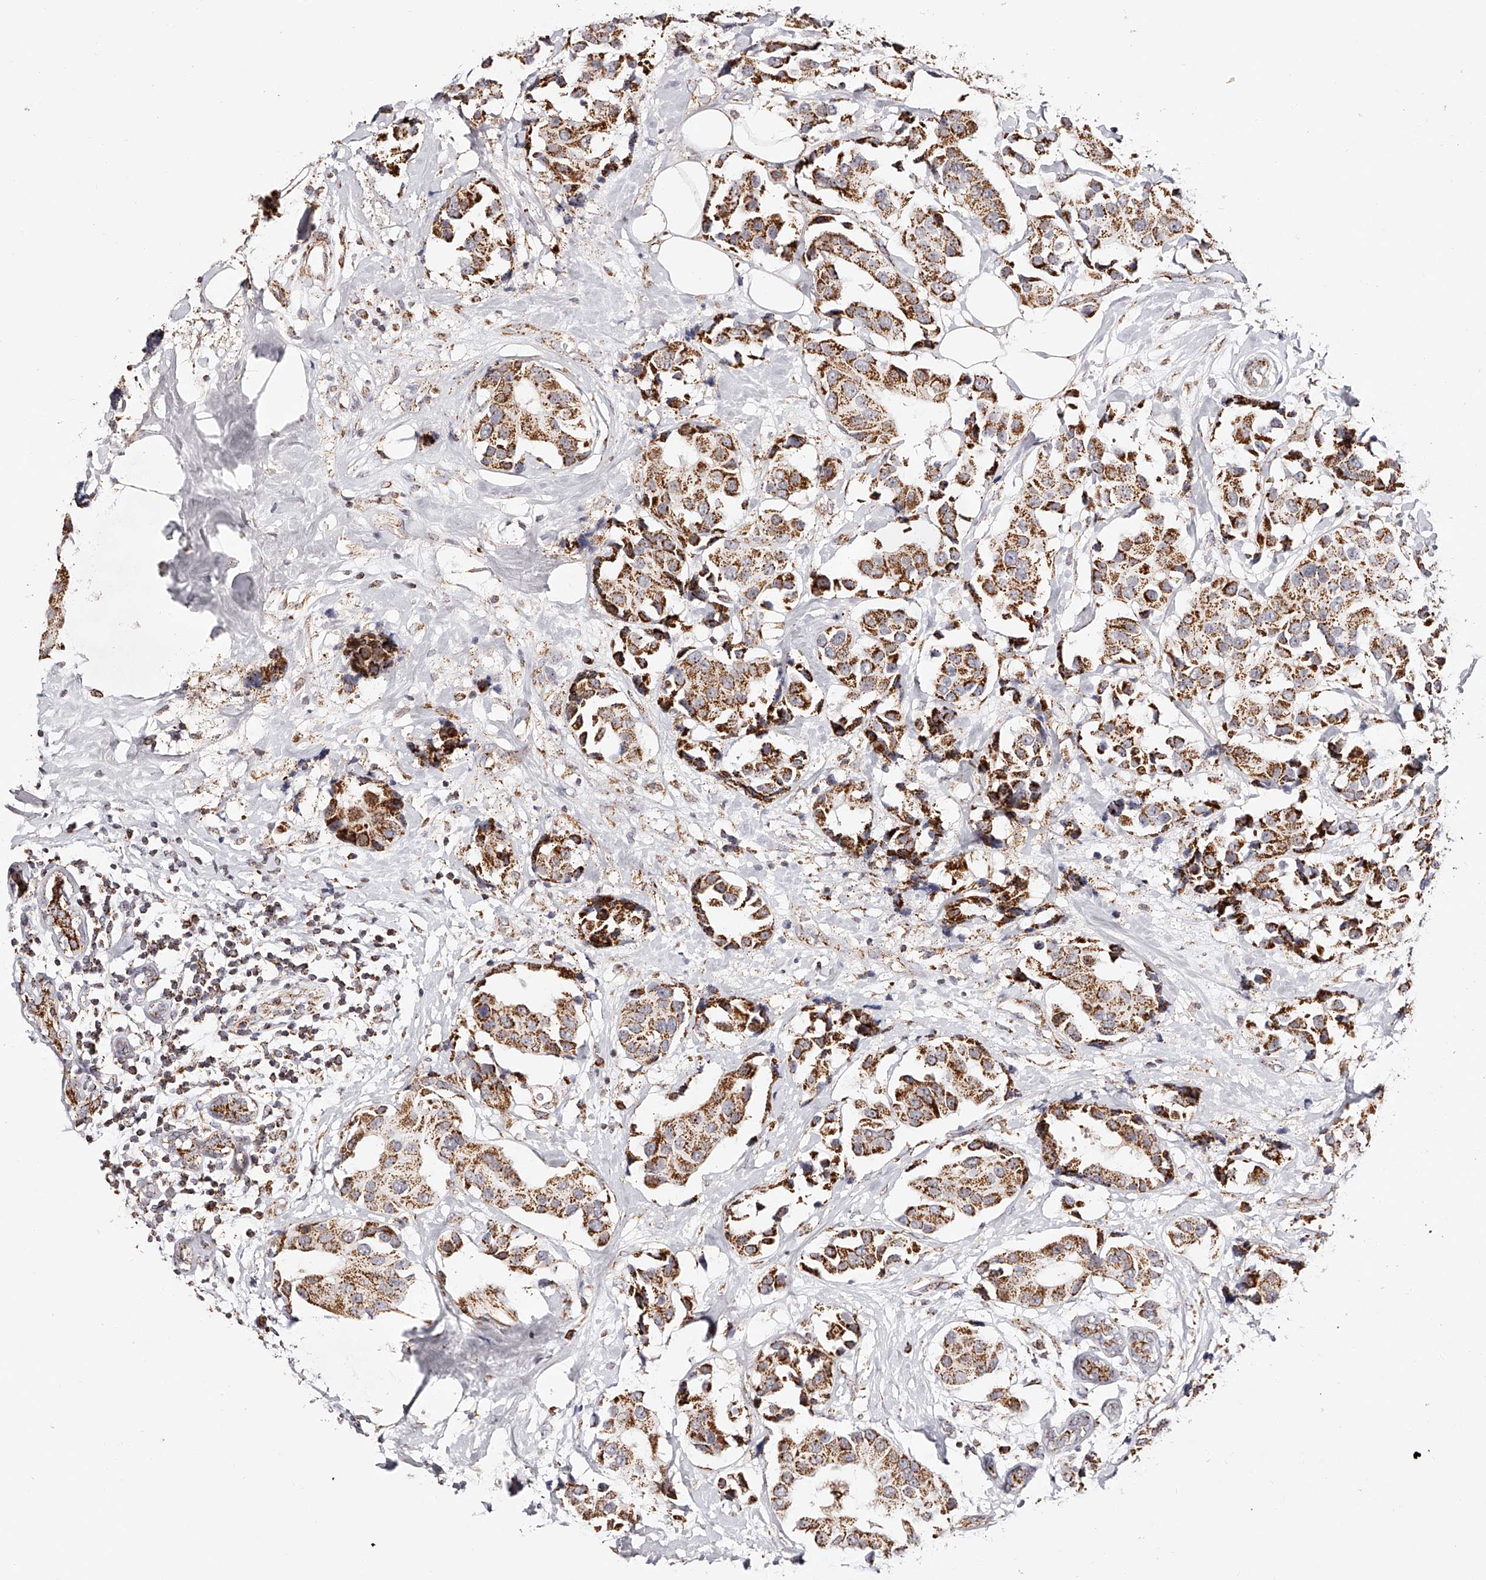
{"staining": {"intensity": "strong", "quantity": ">75%", "location": "cytoplasmic/membranous"}, "tissue": "breast cancer", "cell_type": "Tumor cells", "image_type": "cancer", "snomed": [{"axis": "morphology", "description": "Normal tissue, NOS"}, {"axis": "morphology", "description": "Duct carcinoma"}, {"axis": "topography", "description": "Breast"}], "caption": "Breast intraductal carcinoma stained with DAB immunohistochemistry shows high levels of strong cytoplasmic/membranous staining in approximately >75% of tumor cells.", "gene": "NDUFV3", "patient": {"sex": "female", "age": 39}}